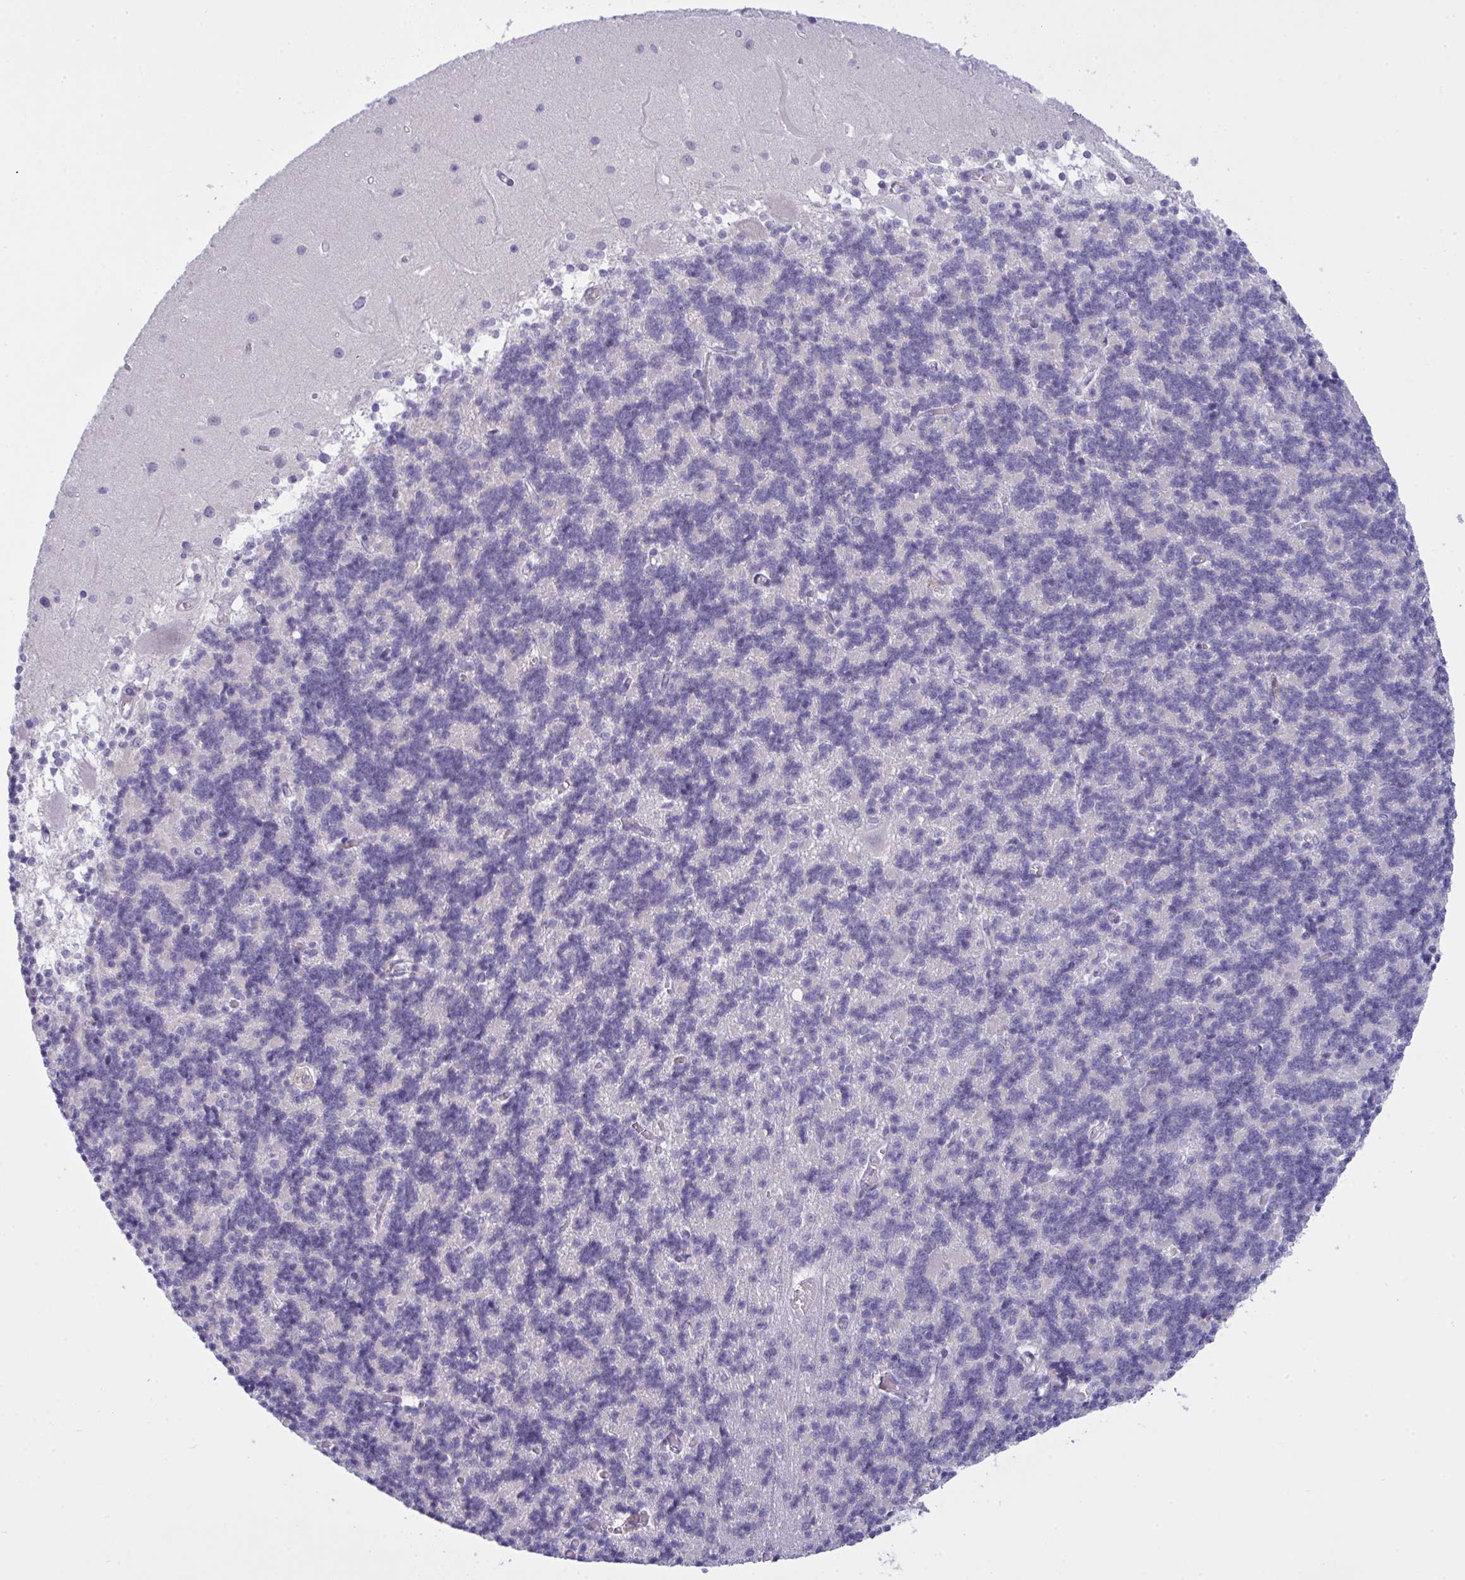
{"staining": {"intensity": "negative", "quantity": "none", "location": "none"}, "tissue": "cerebellum", "cell_type": "Cells in granular layer", "image_type": "normal", "snomed": [{"axis": "morphology", "description": "Normal tissue, NOS"}, {"axis": "topography", "description": "Cerebellum"}], "caption": "The image demonstrates no significant positivity in cells in granular layer of cerebellum.", "gene": "TENT5D", "patient": {"sex": "male", "age": 37}}